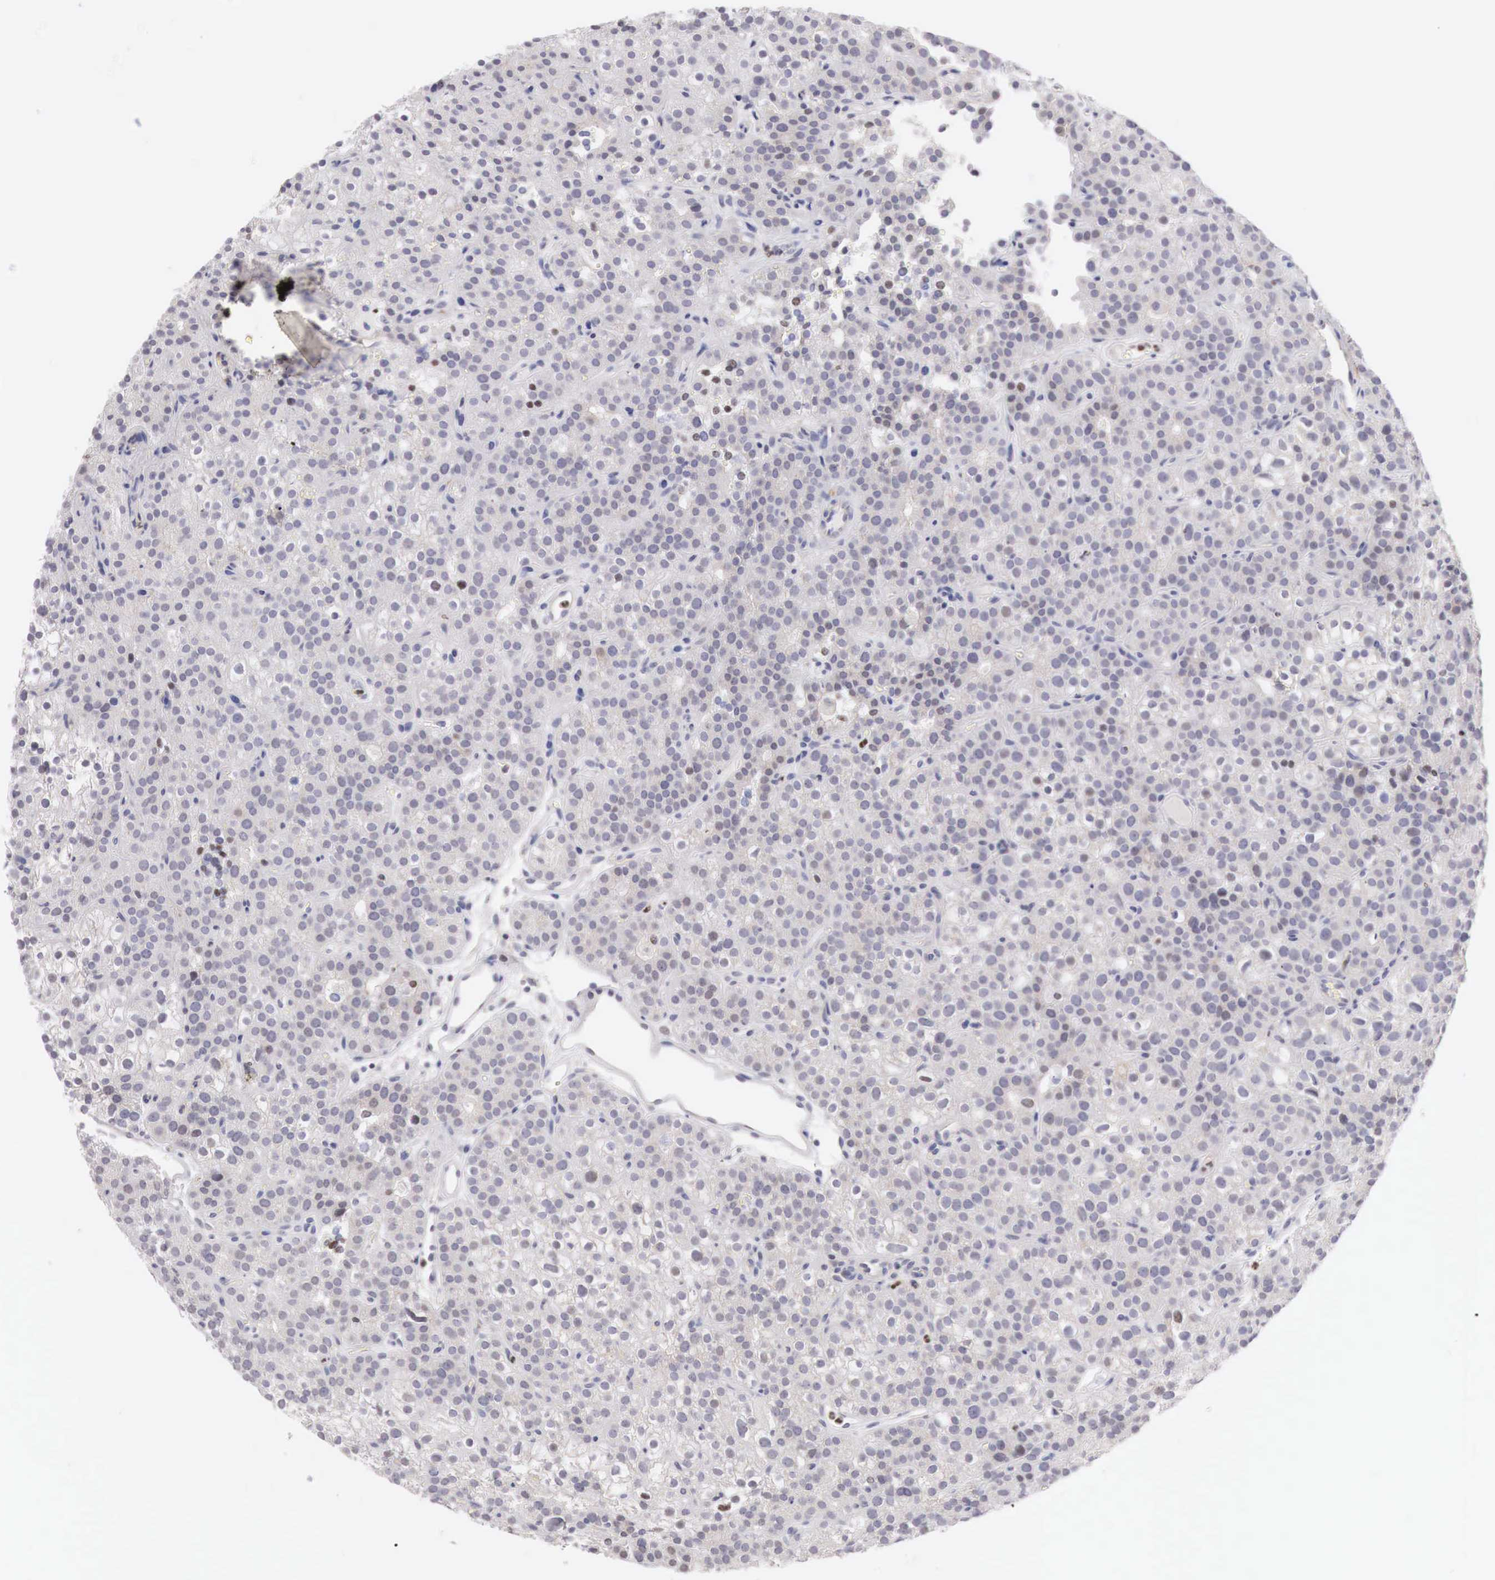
{"staining": {"intensity": "weak", "quantity": "<25%", "location": "nuclear"}, "tissue": "parathyroid gland", "cell_type": "Glandular cells", "image_type": "normal", "snomed": [{"axis": "morphology", "description": "Normal tissue, NOS"}, {"axis": "topography", "description": "Parathyroid gland"}], "caption": "The immunohistochemistry image has no significant expression in glandular cells of parathyroid gland.", "gene": "TRIM13", "patient": {"sex": "male", "age": 71}}